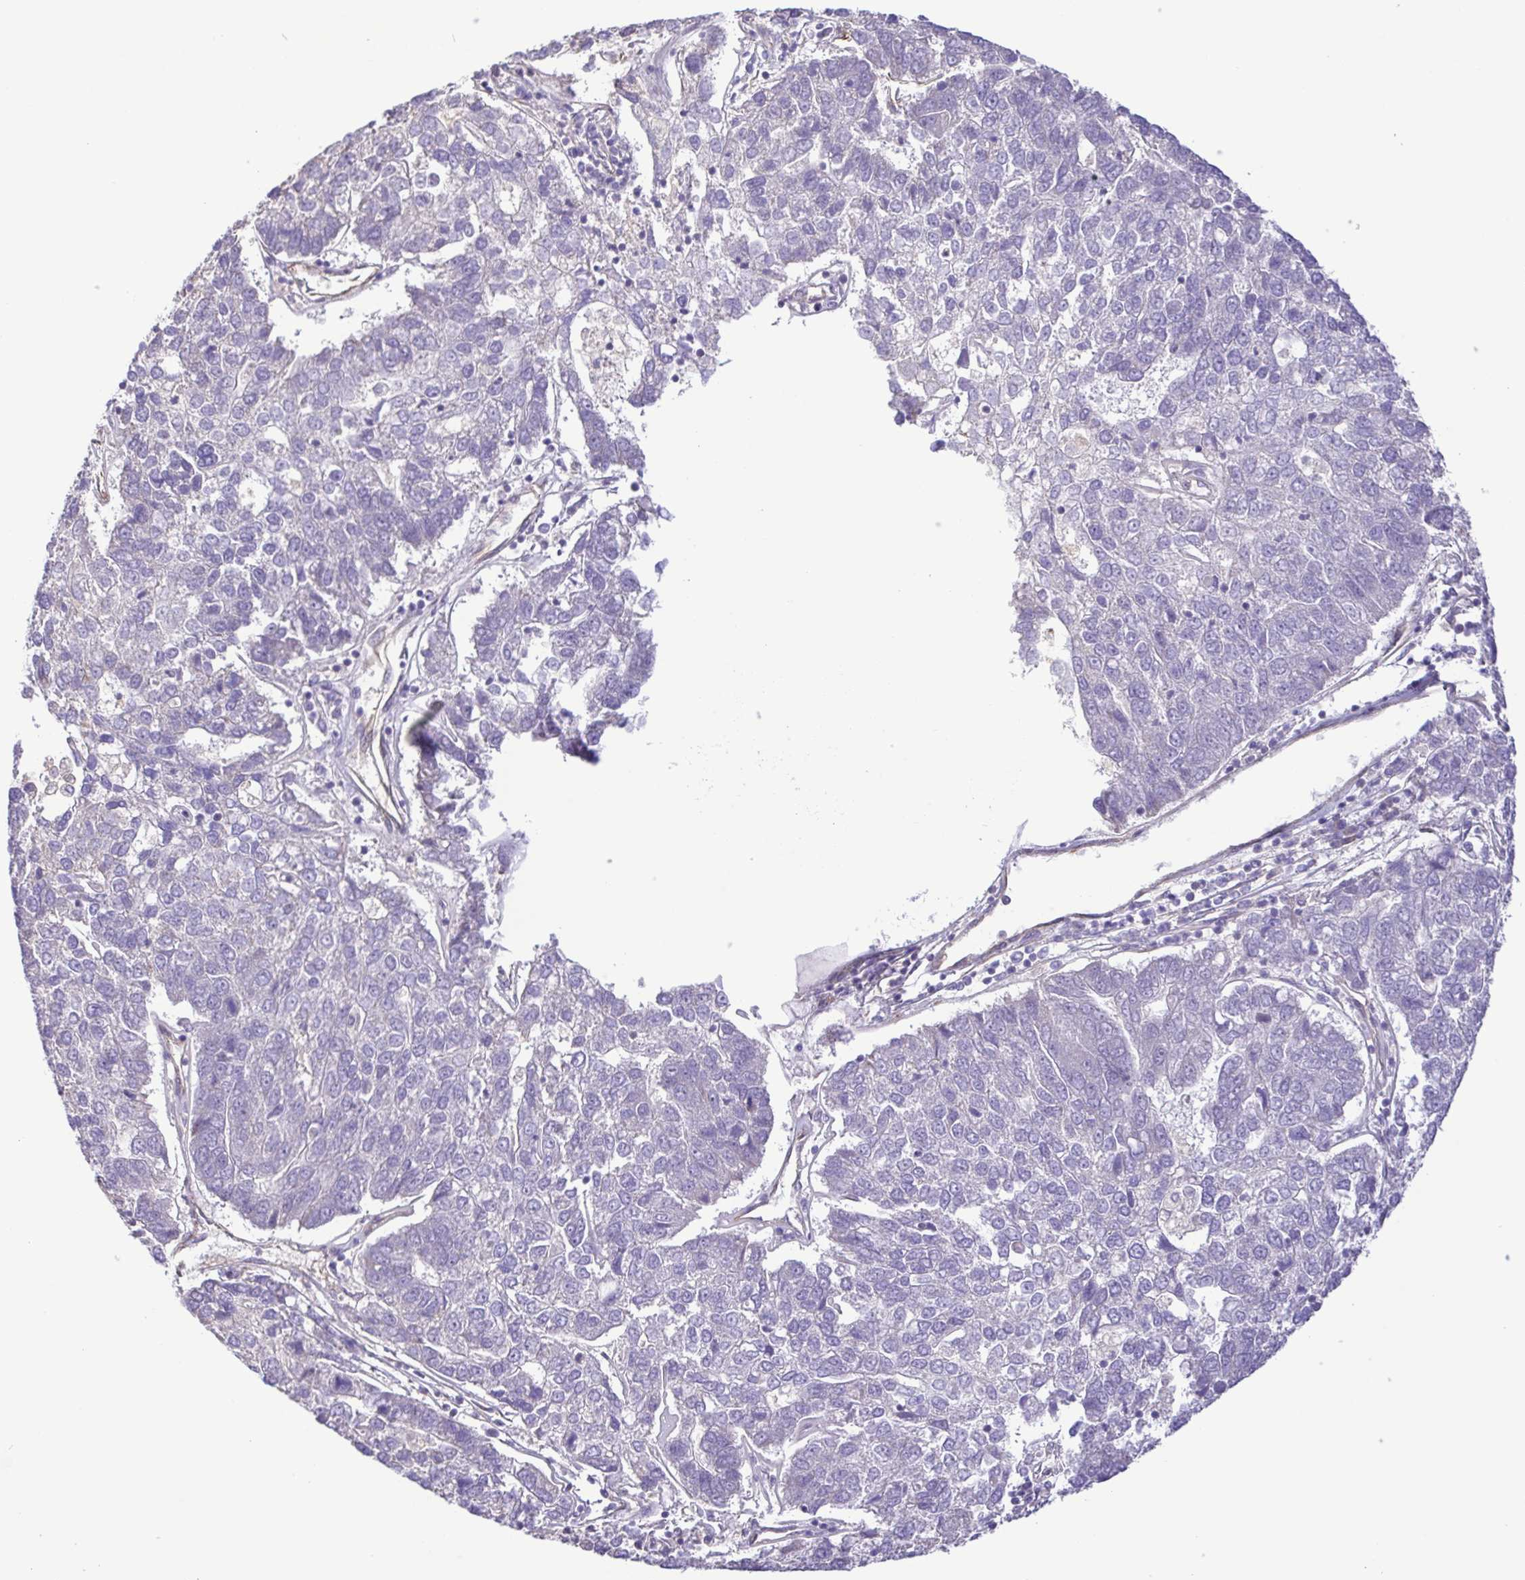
{"staining": {"intensity": "negative", "quantity": "none", "location": "none"}, "tissue": "pancreatic cancer", "cell_type": "Tumor cells", "image_type": "cancer", "snomed": [{"axis": "morphology", "description": "Adenocarcinoma, NOS"}, {"axis": "topography", "description": "Pancreas"}], "caption": "The micrograph demonstrates no staining of tumor cells in pancreatic cancer (adenocarcinoma).", "gene": "FLT1", "patient": {"sex": "female", "age": 61}}